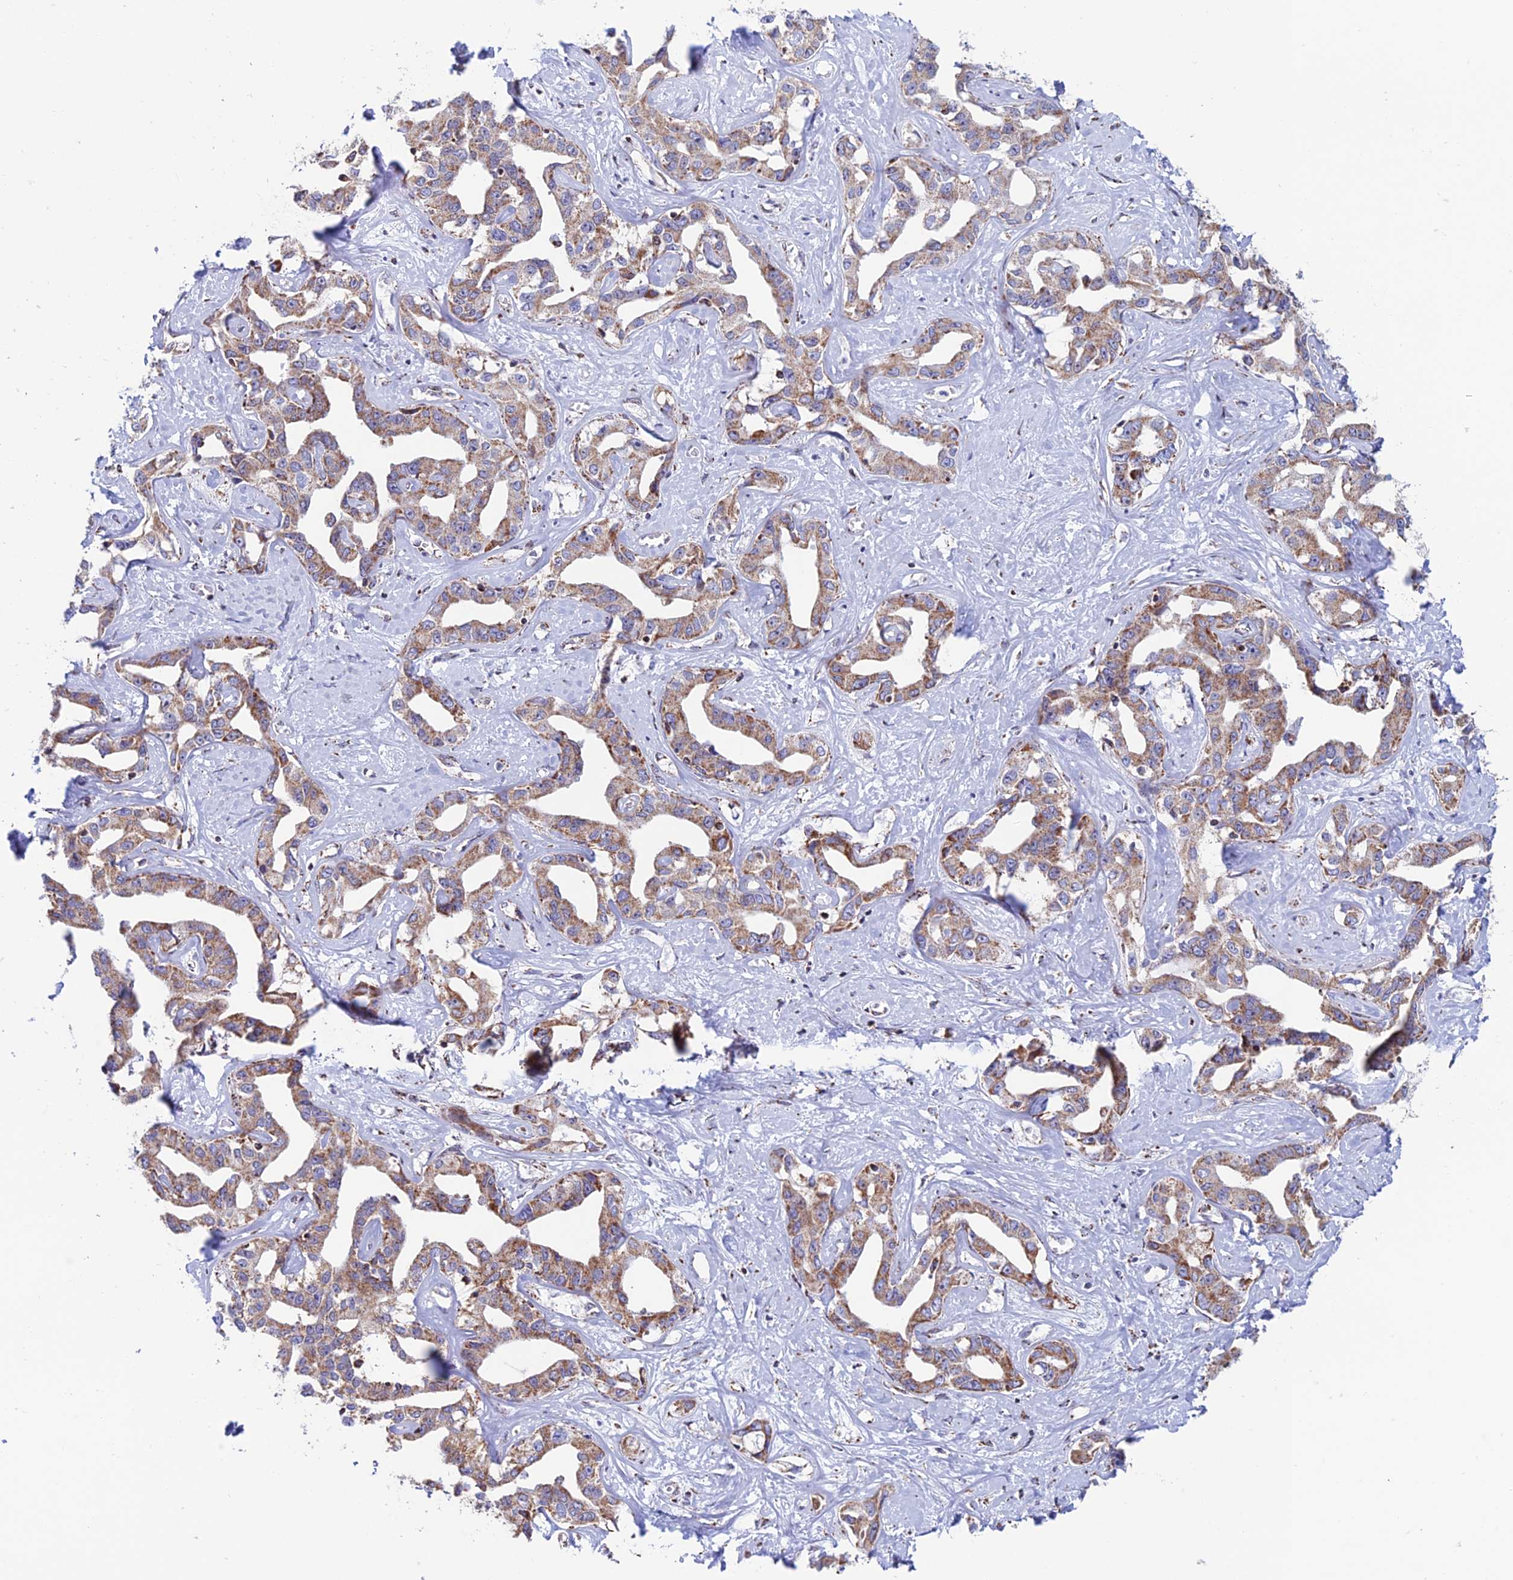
{"staining": {"intensity": "moderate", "quantity": ">75%", "location": "cytoplasmic/membranous"}, "tissue": "liver cancer", "cell_type": "Tumor cells", "image_type": "cancer", "snomed": [{"axis": "morphology", "description": "Cholangiocarcinoma"}, {"axis": "topography", "description": "Liver"}], "caption": "This is a micrograph of immunohistochemistry staining of cholangiocarcinoma (liver), which shows moderate positivity in the cytoplasmic/membranous of tumor cells.", "gene": "ZNG1B", "patient": {"sex": "male", "age": 59}}